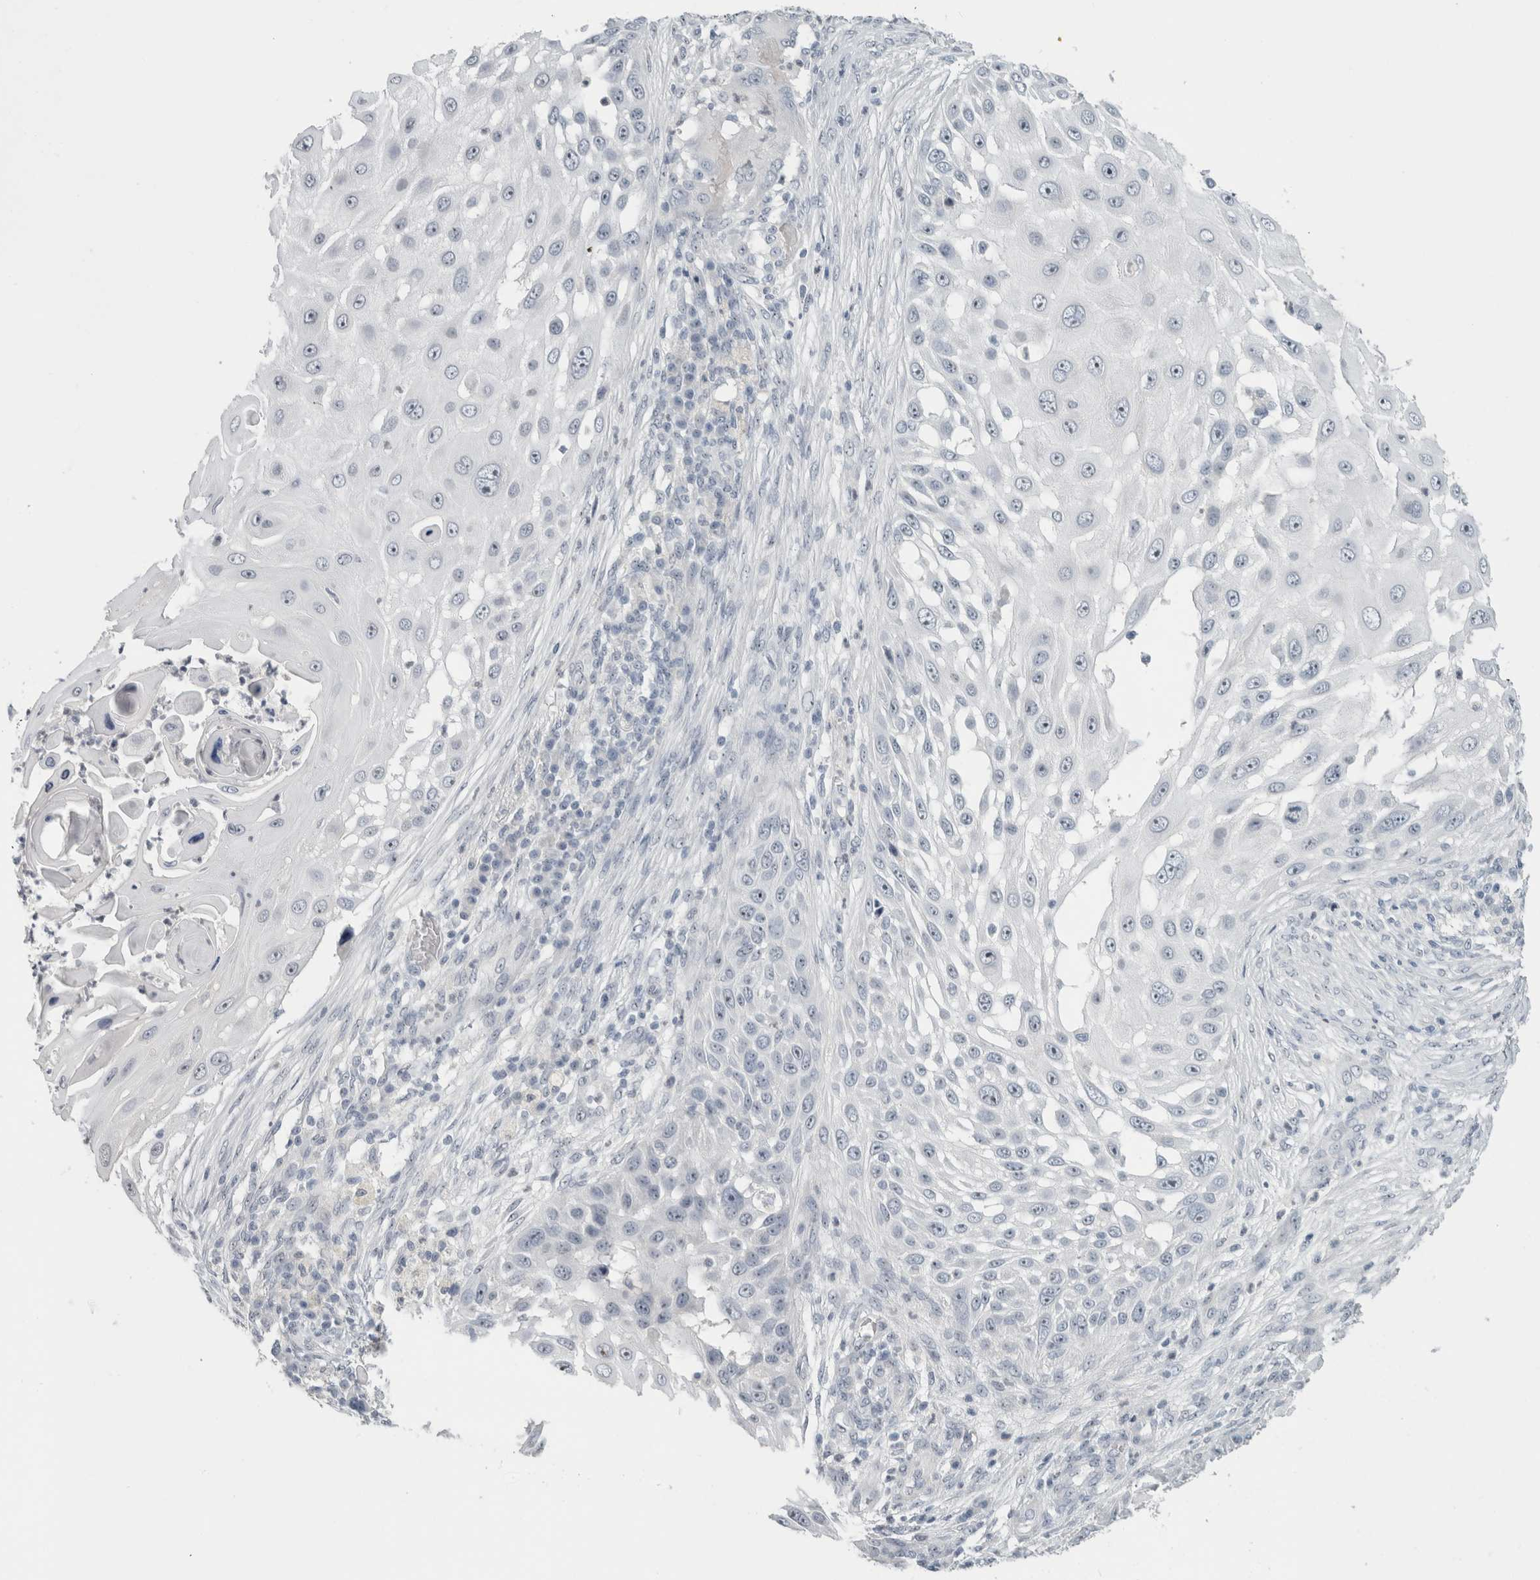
{"staining": {"intensity": "negative", "quantity": "none", "location": "none"}, "tissue": "skin cancer", "cell_type": "Tumor cells", "image_type": "cancer", "snomed": [{"axis": "morphology", "description": "Squamous cell carcinoma, NOS"}, {"axis": "topography", "description": "Skin"}], "caption": "The IHC histopathology image has no significant positivity in tumor cells of skin squamous cell carcinoma tissue.", "gene": "FMR1NB", "patient": {"sex": "female", "age": 44}}